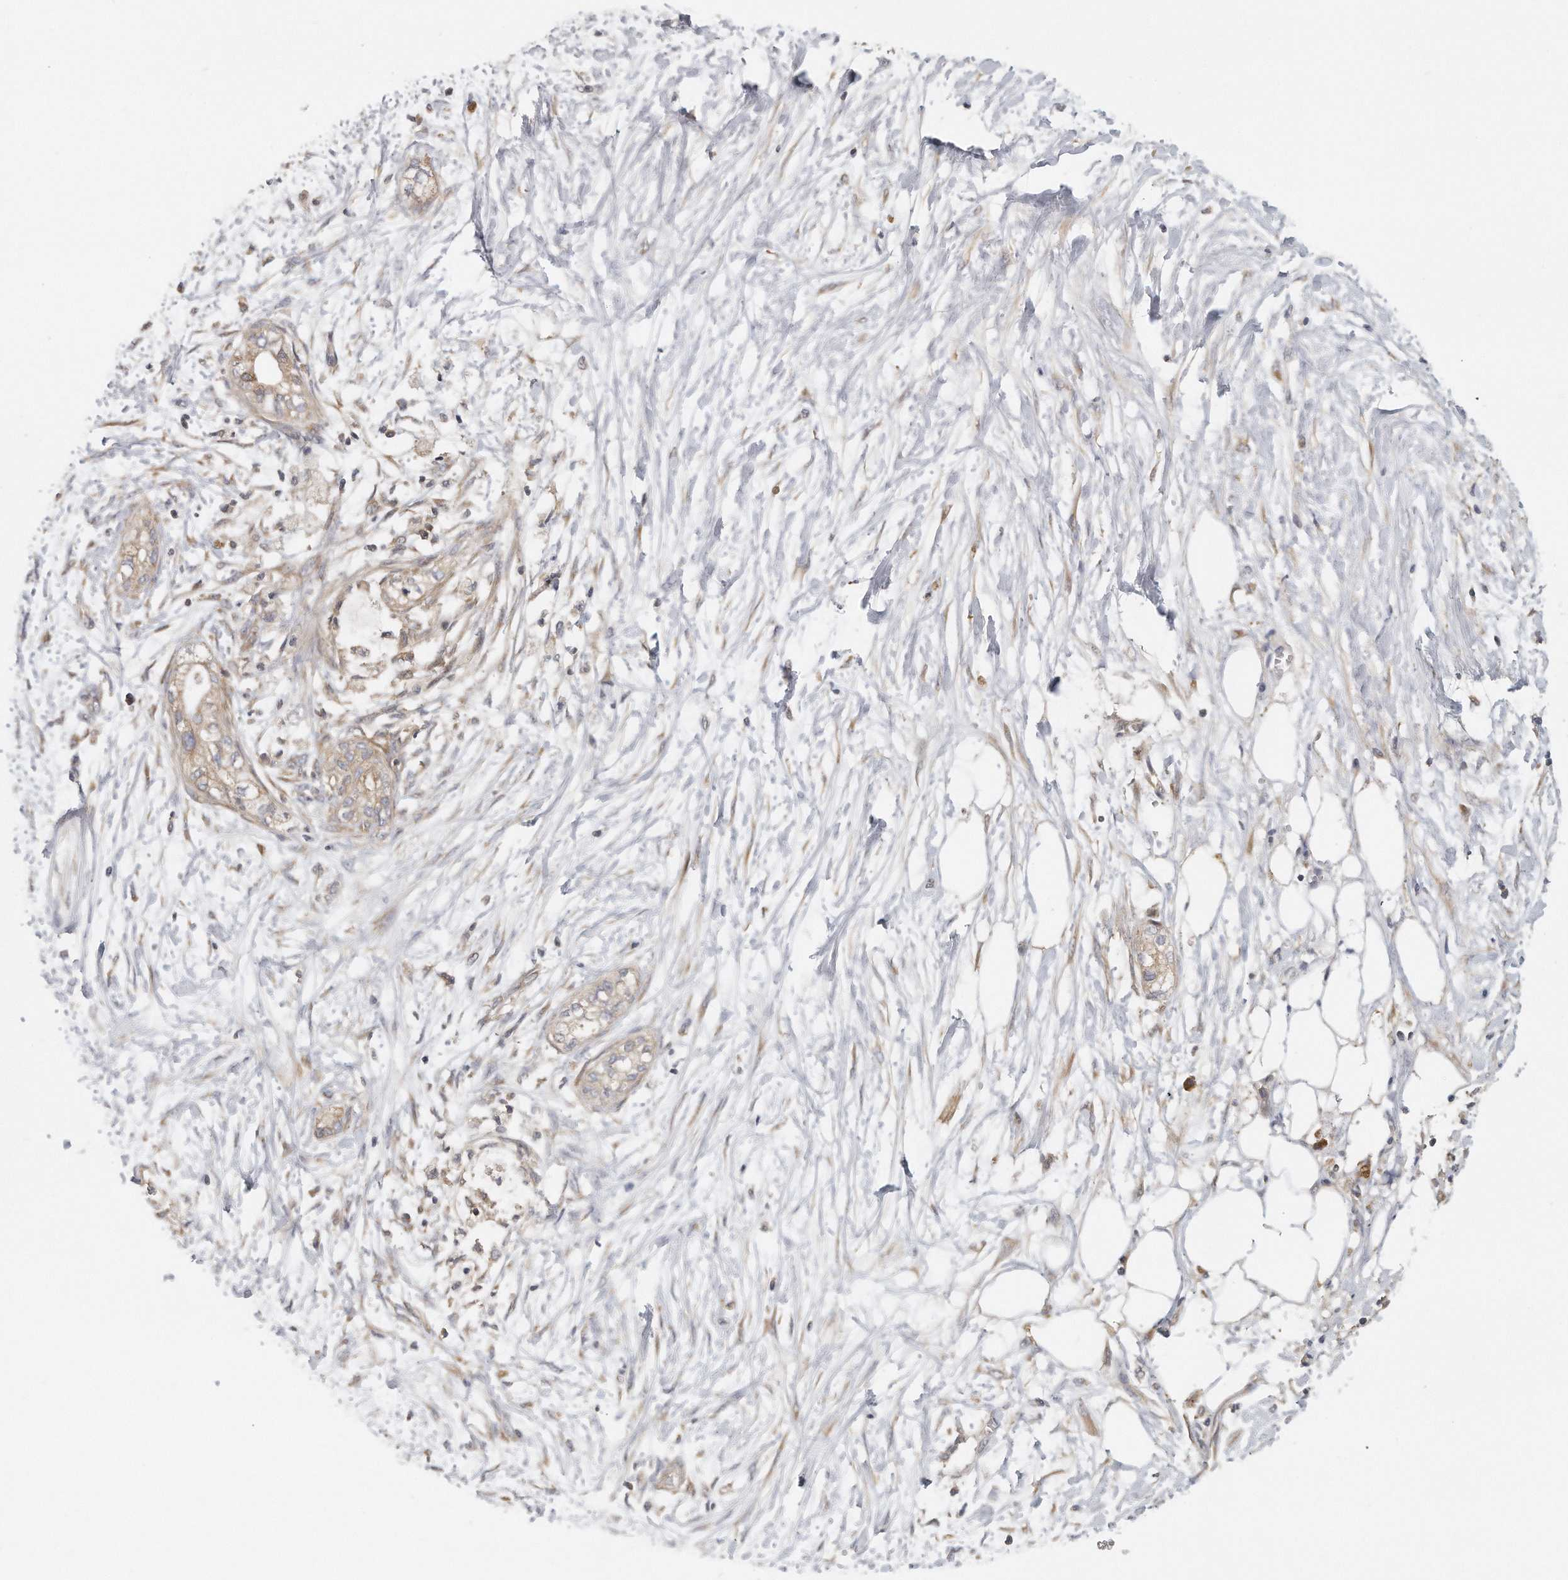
{"staining": {"intensity": "weak", "quantity": "<25%", "location": "cytoplasmic/membranous"}, "tissue": "pancreatic cancer", "cell_type": "Tumor cells", "image_type": "cancer", "snomed": [{"axis": "morphology", "description": "Adenocarcinoma, NOS"}, {"axis": "topography", "description": "Pancreas"}], "caption": "Tumor cells are negative for protein expression in human adenocarcinoma (pancreatic).", "gene": "EIF3I", "patient": {"sex": "male", "age": 68}}